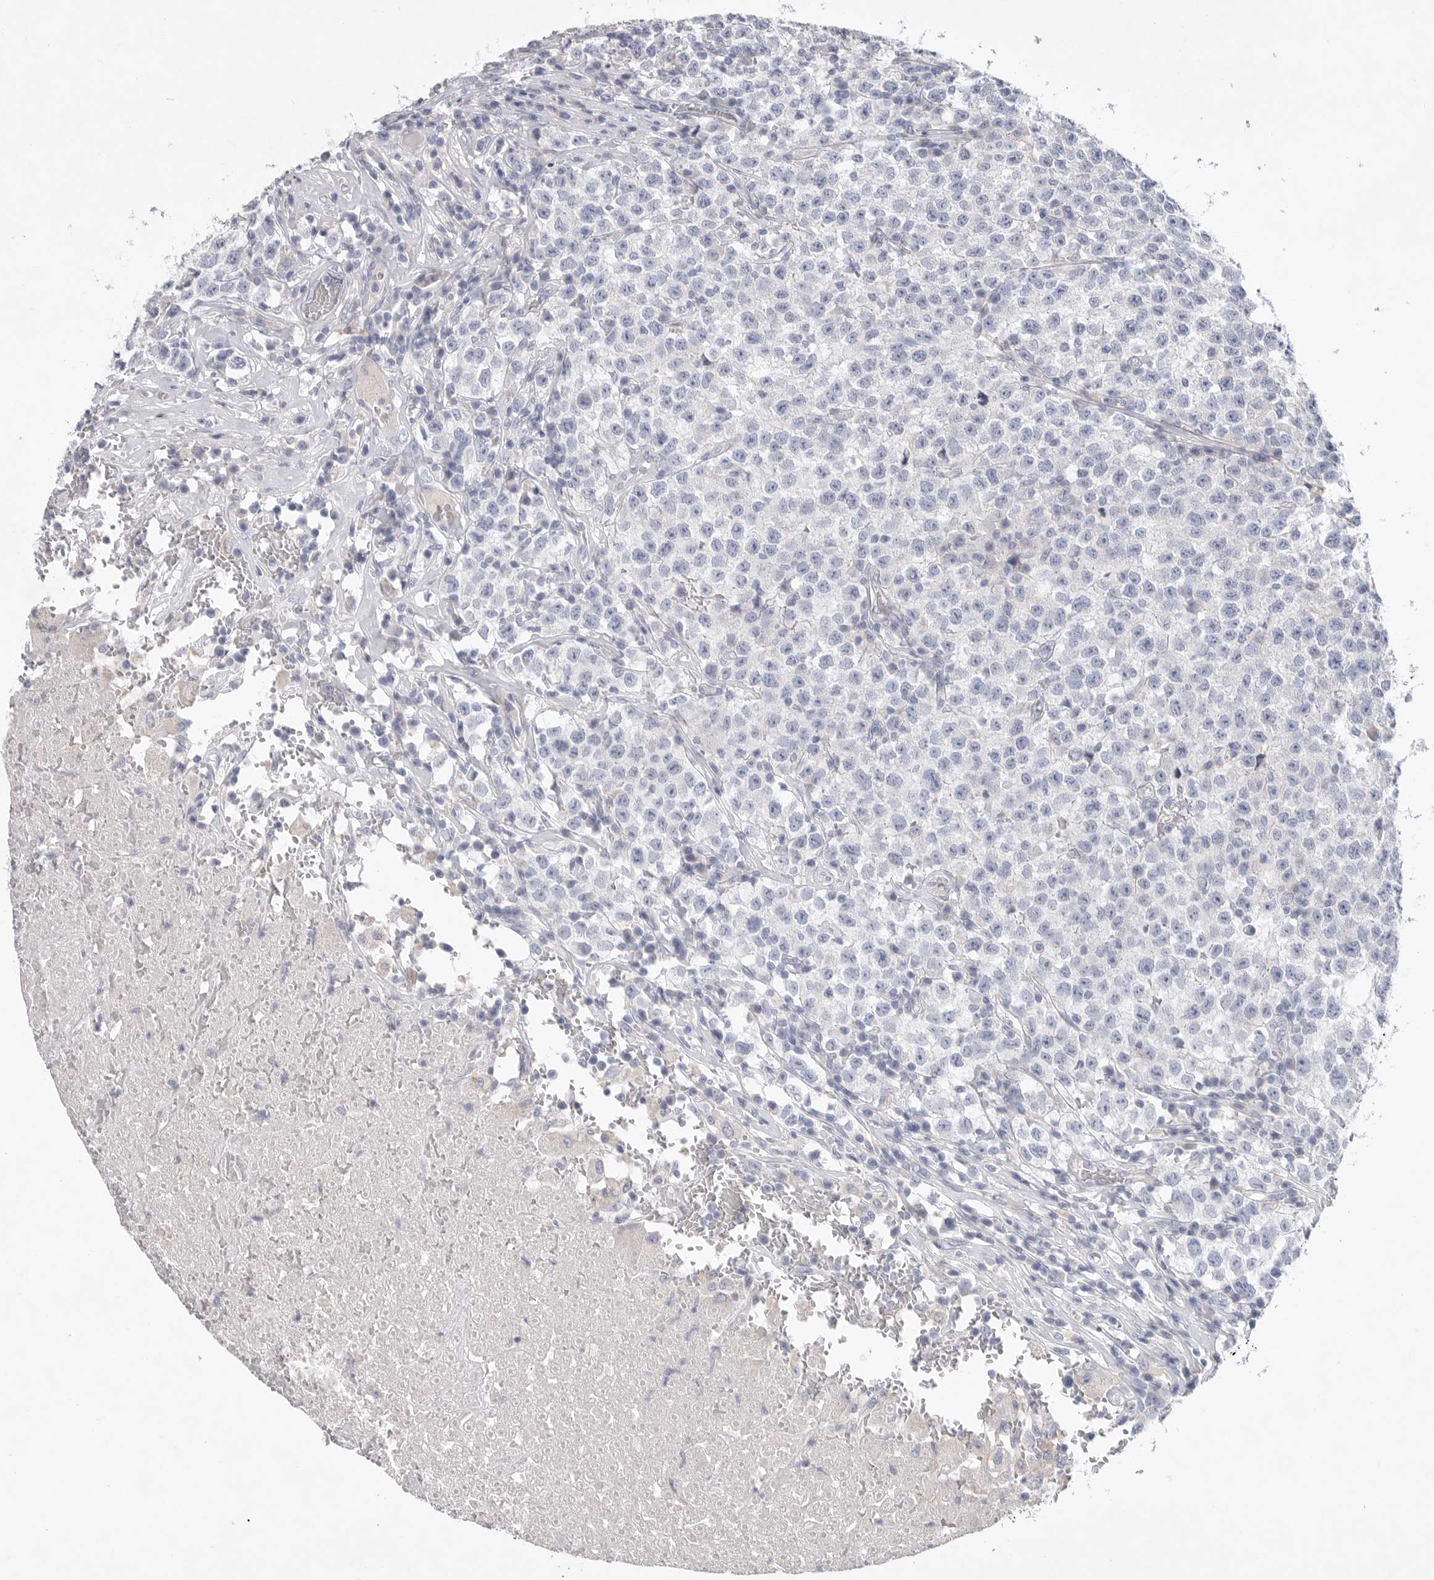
{"staining": {"intensity": "negative", "quantity": "none", "location": "none"}, "tissue": "testis cancer", "cell_type": "Tumor cells", "image_type": "cancer", "snomed": [{"axis": "morphology", "description": "Seminoma, NOS"}, {"axis": "topography", "description": "Testis"}], "caption": "The immunohistochemistry micrograph has no significant positivity in tumor cells of testis seminoma tissue.", "gene": "CAMK2B", "patient": {"sex": "male", "age": 22}}